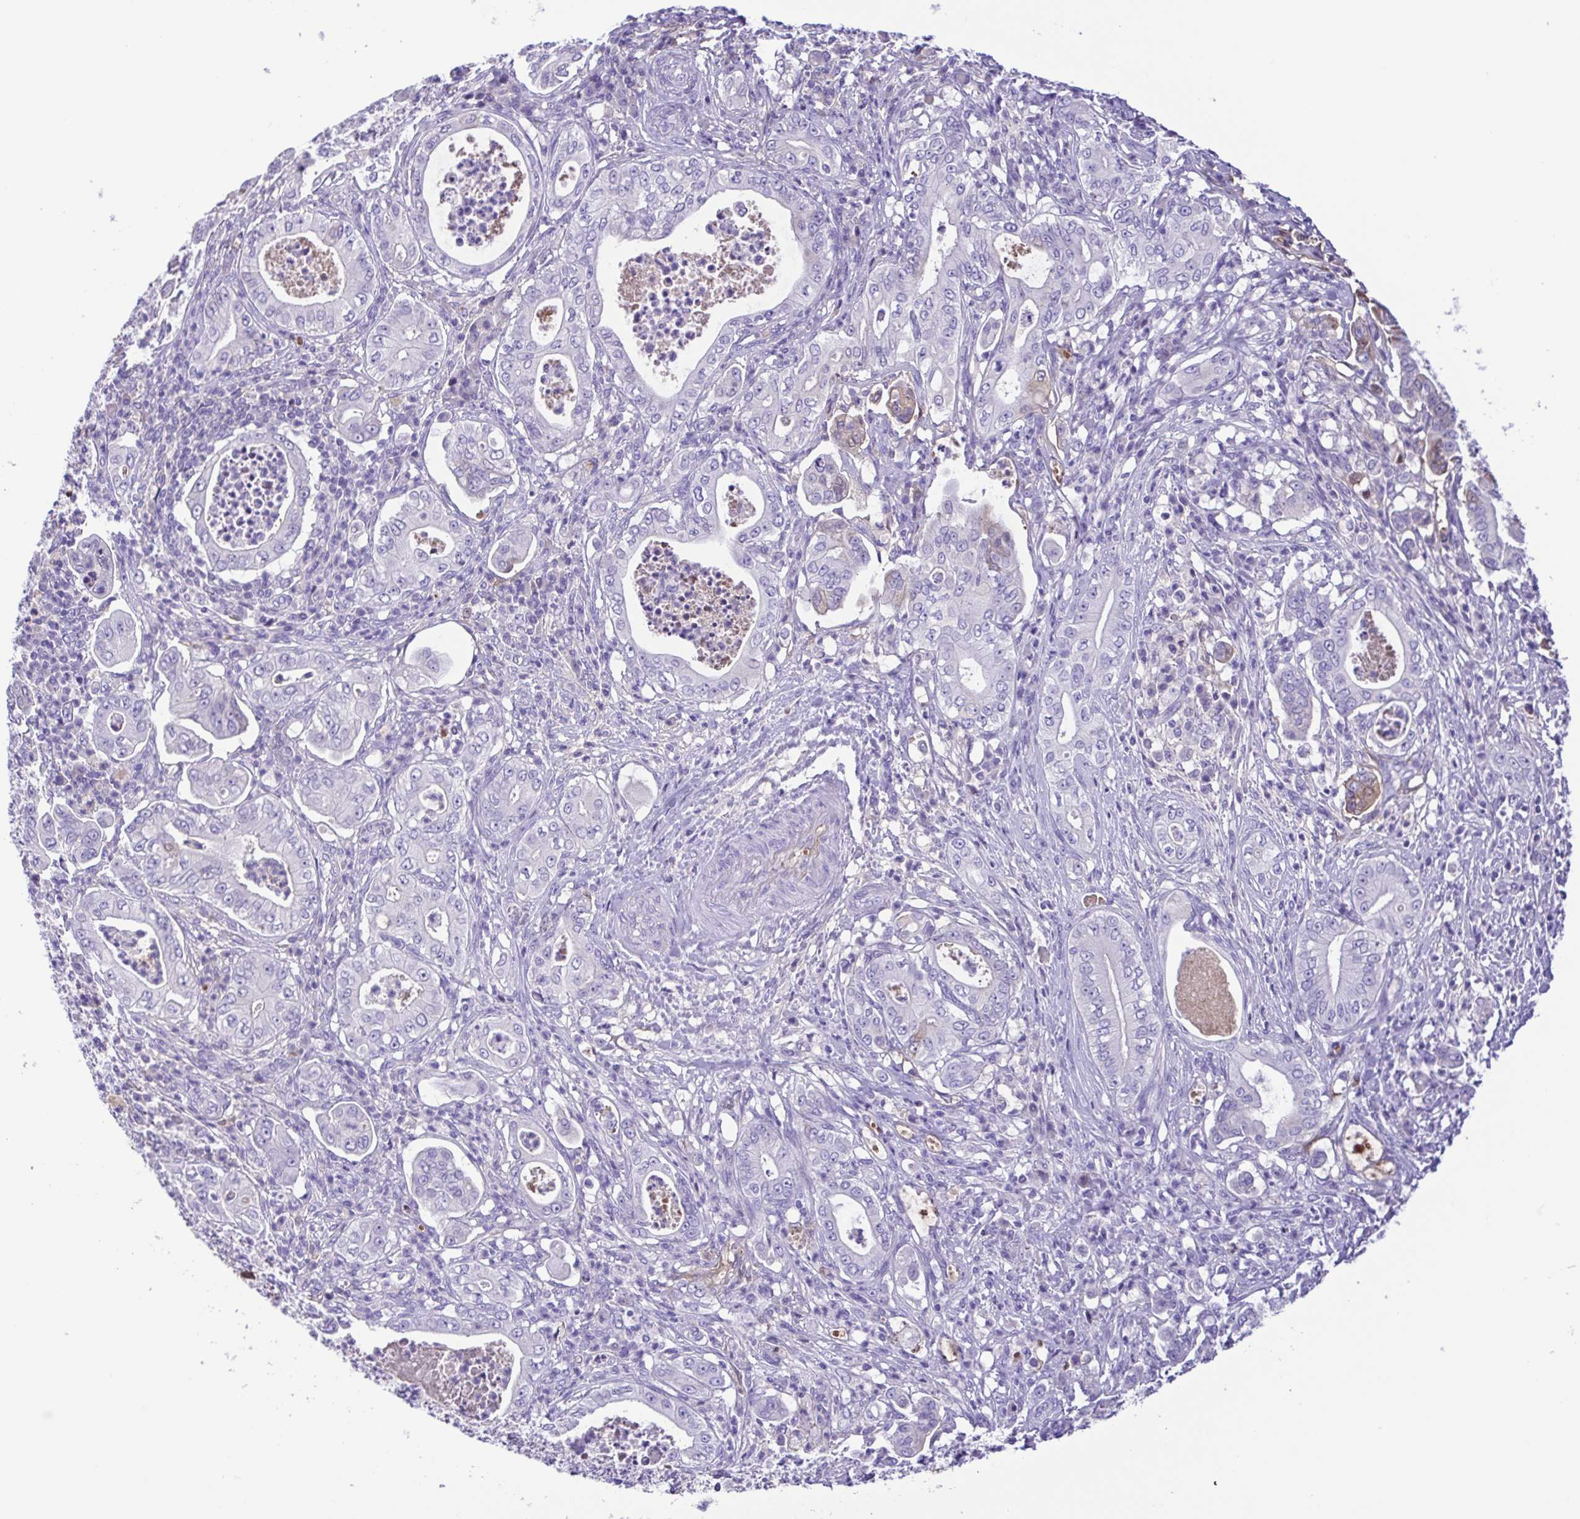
{"staining": {"intensity": "negative", "quantity": "none", "location": "none"}, "tissue": "pancreatic cancer", "cell_type": "Tumor cells", "image_type": "cancer", "snomed": [{"axis": "morphology", "description": "Adenocarcinoma, NOS"}, {"axis": "topography", "description": "Pancreas"}], "caption": "This is a histopathology image of immunohistochemistry (IHC) staining of pancreatic cancer, which shows no staining in tumor cells.", "gene": "IGFL1", "patient": {"sex": "male", "age": 71}}